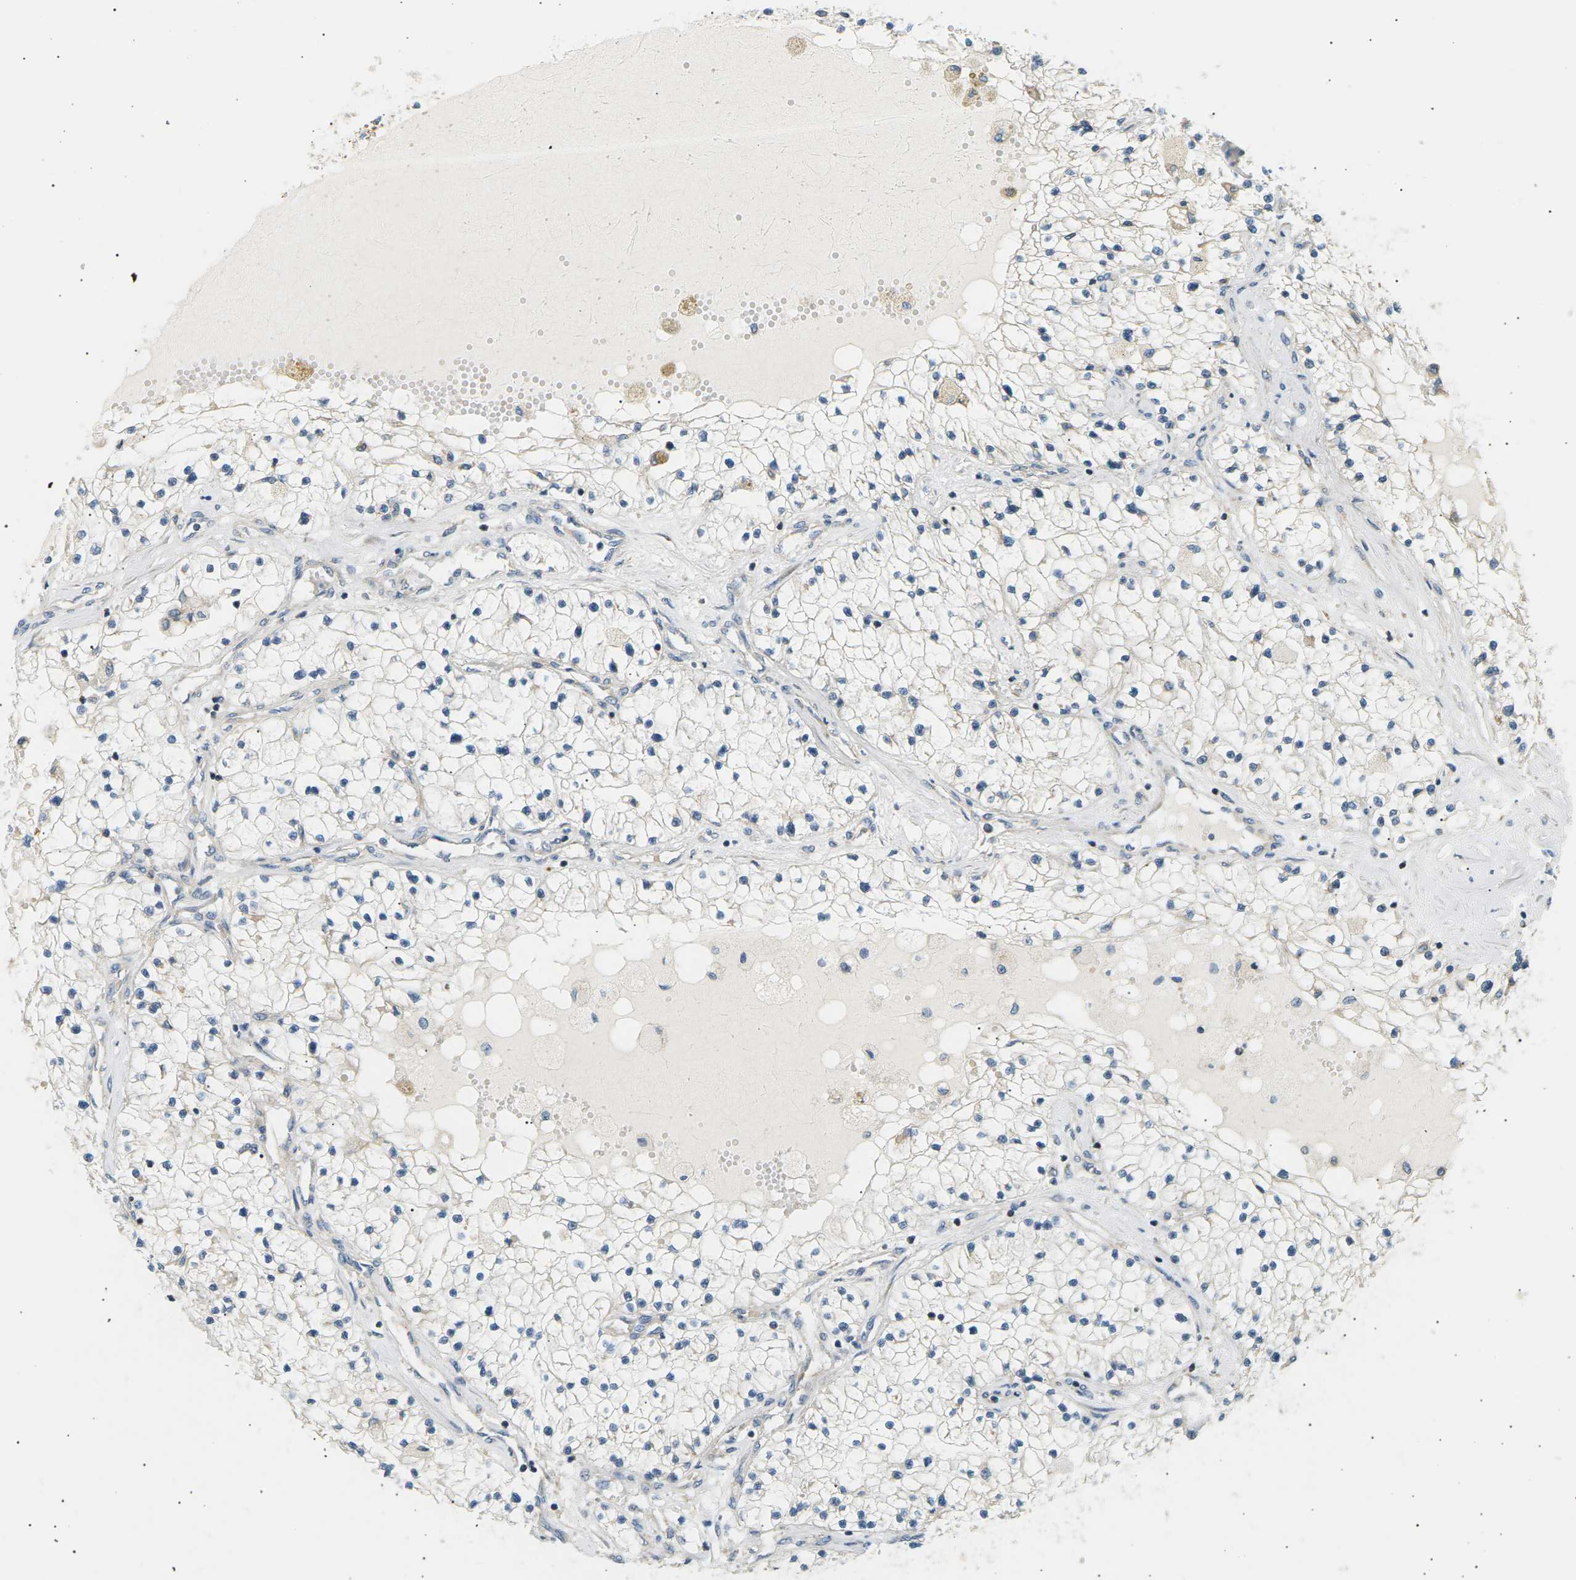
{"staining": {"intensity": "negative", "quantity": "none", "location": "none"}, "tissue": "renal cancer", "cell_type": "Tumor cells", "image_type": "cancer", "snomed": [{"axis": "morphology", "description": "Adenocarcinoma, NOS"}, {"axis": "topography", "description": "Kidney"}], "caption": "Tumor cells show no significant protein expression in renal adenocarcinoma.", "gene": "TBC1D8", "patient": {"sex": "male", "age": 68}}